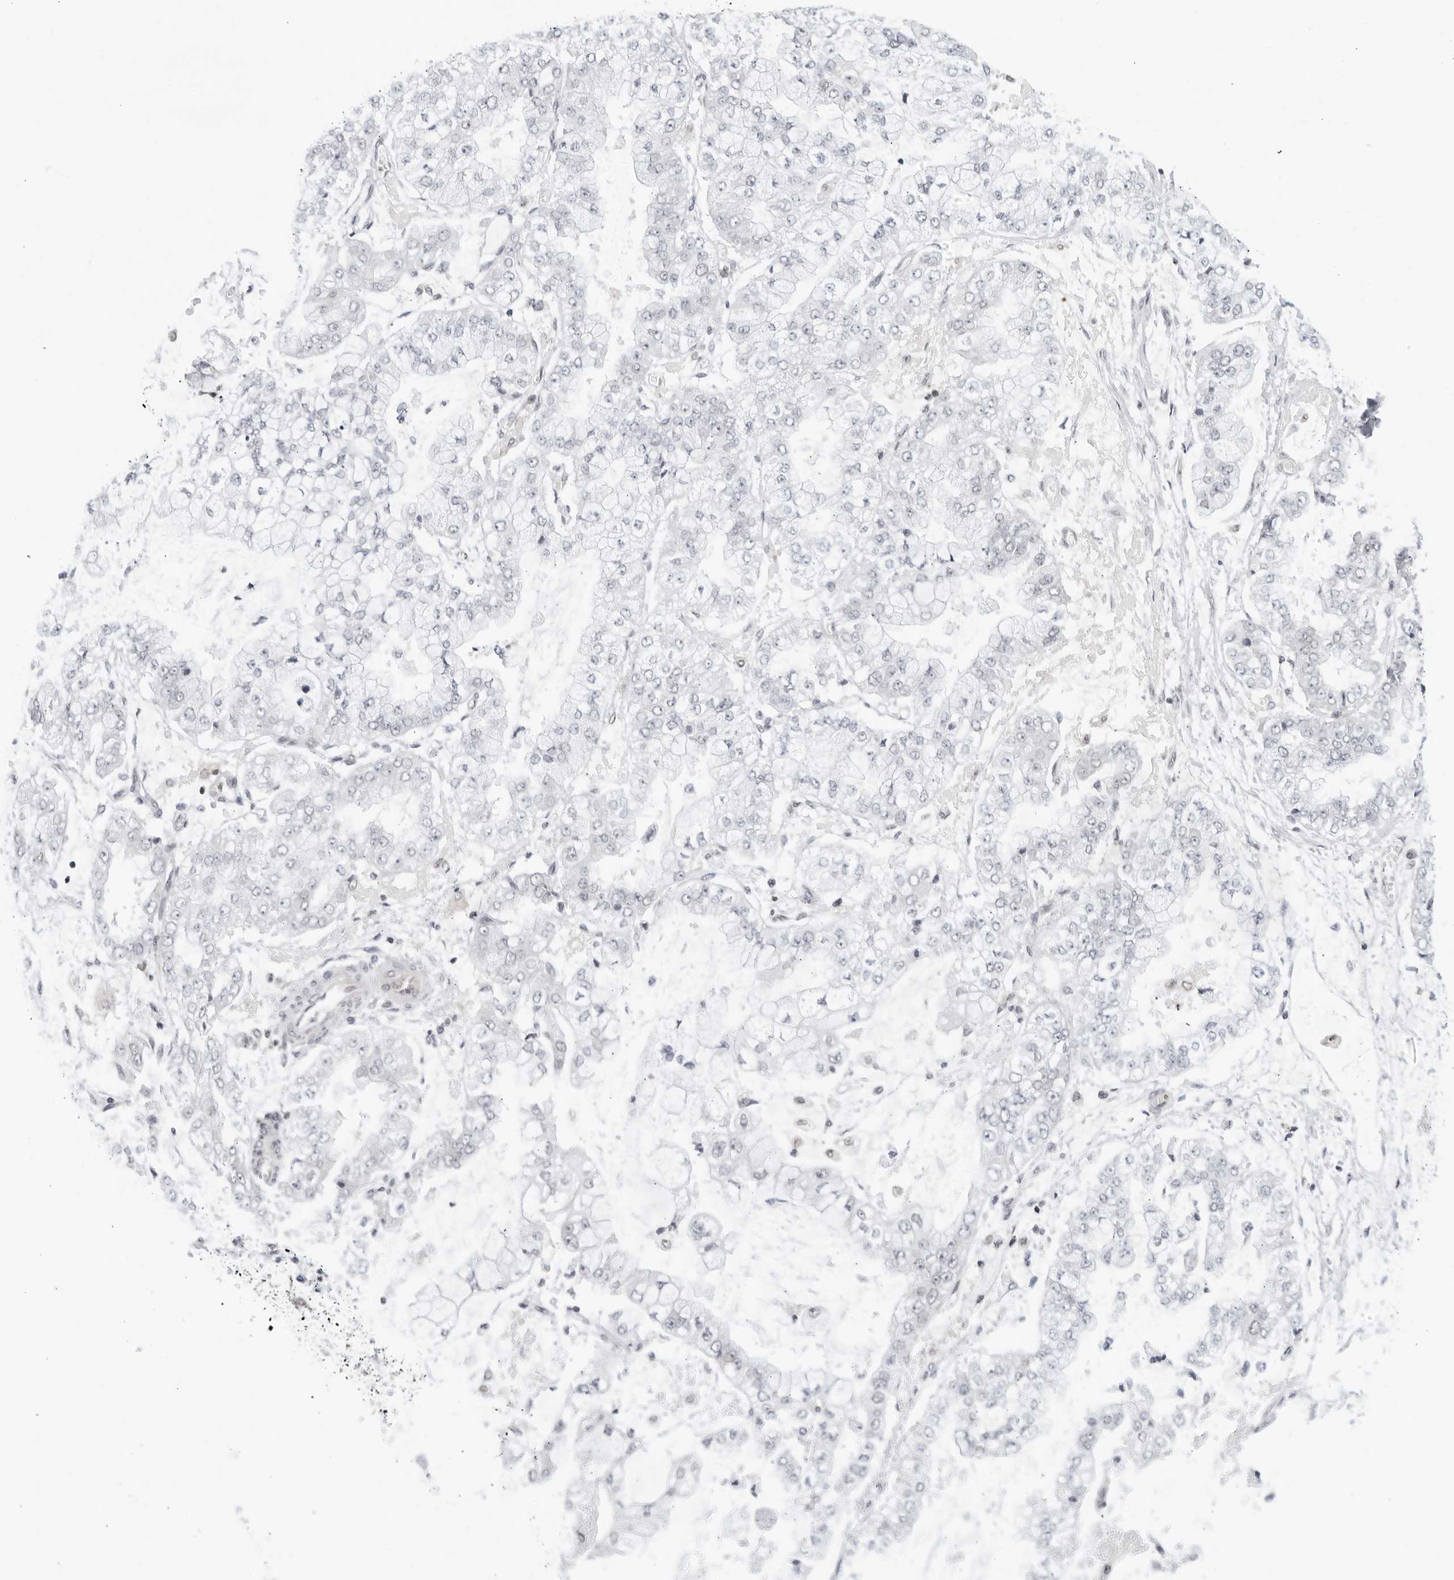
{"staining": {"intensity": "negative", "quantity": "none", "location": "none"}, "tissue": "stomach cancer", "cell_type": "Tumor cells", "image_type": "cancer", "snomed": [{"axis": "morphology", "description": "Adenocarcinoma, NOS"}, {"axis": "topography", "description": "Stomach"}], "caption": "The micrograph reveals no significant expression in tumor cells of adenocarcinoma (stomach).", "gene": "CC2D1B", "patient": {"sex": "male", "age": 76}}